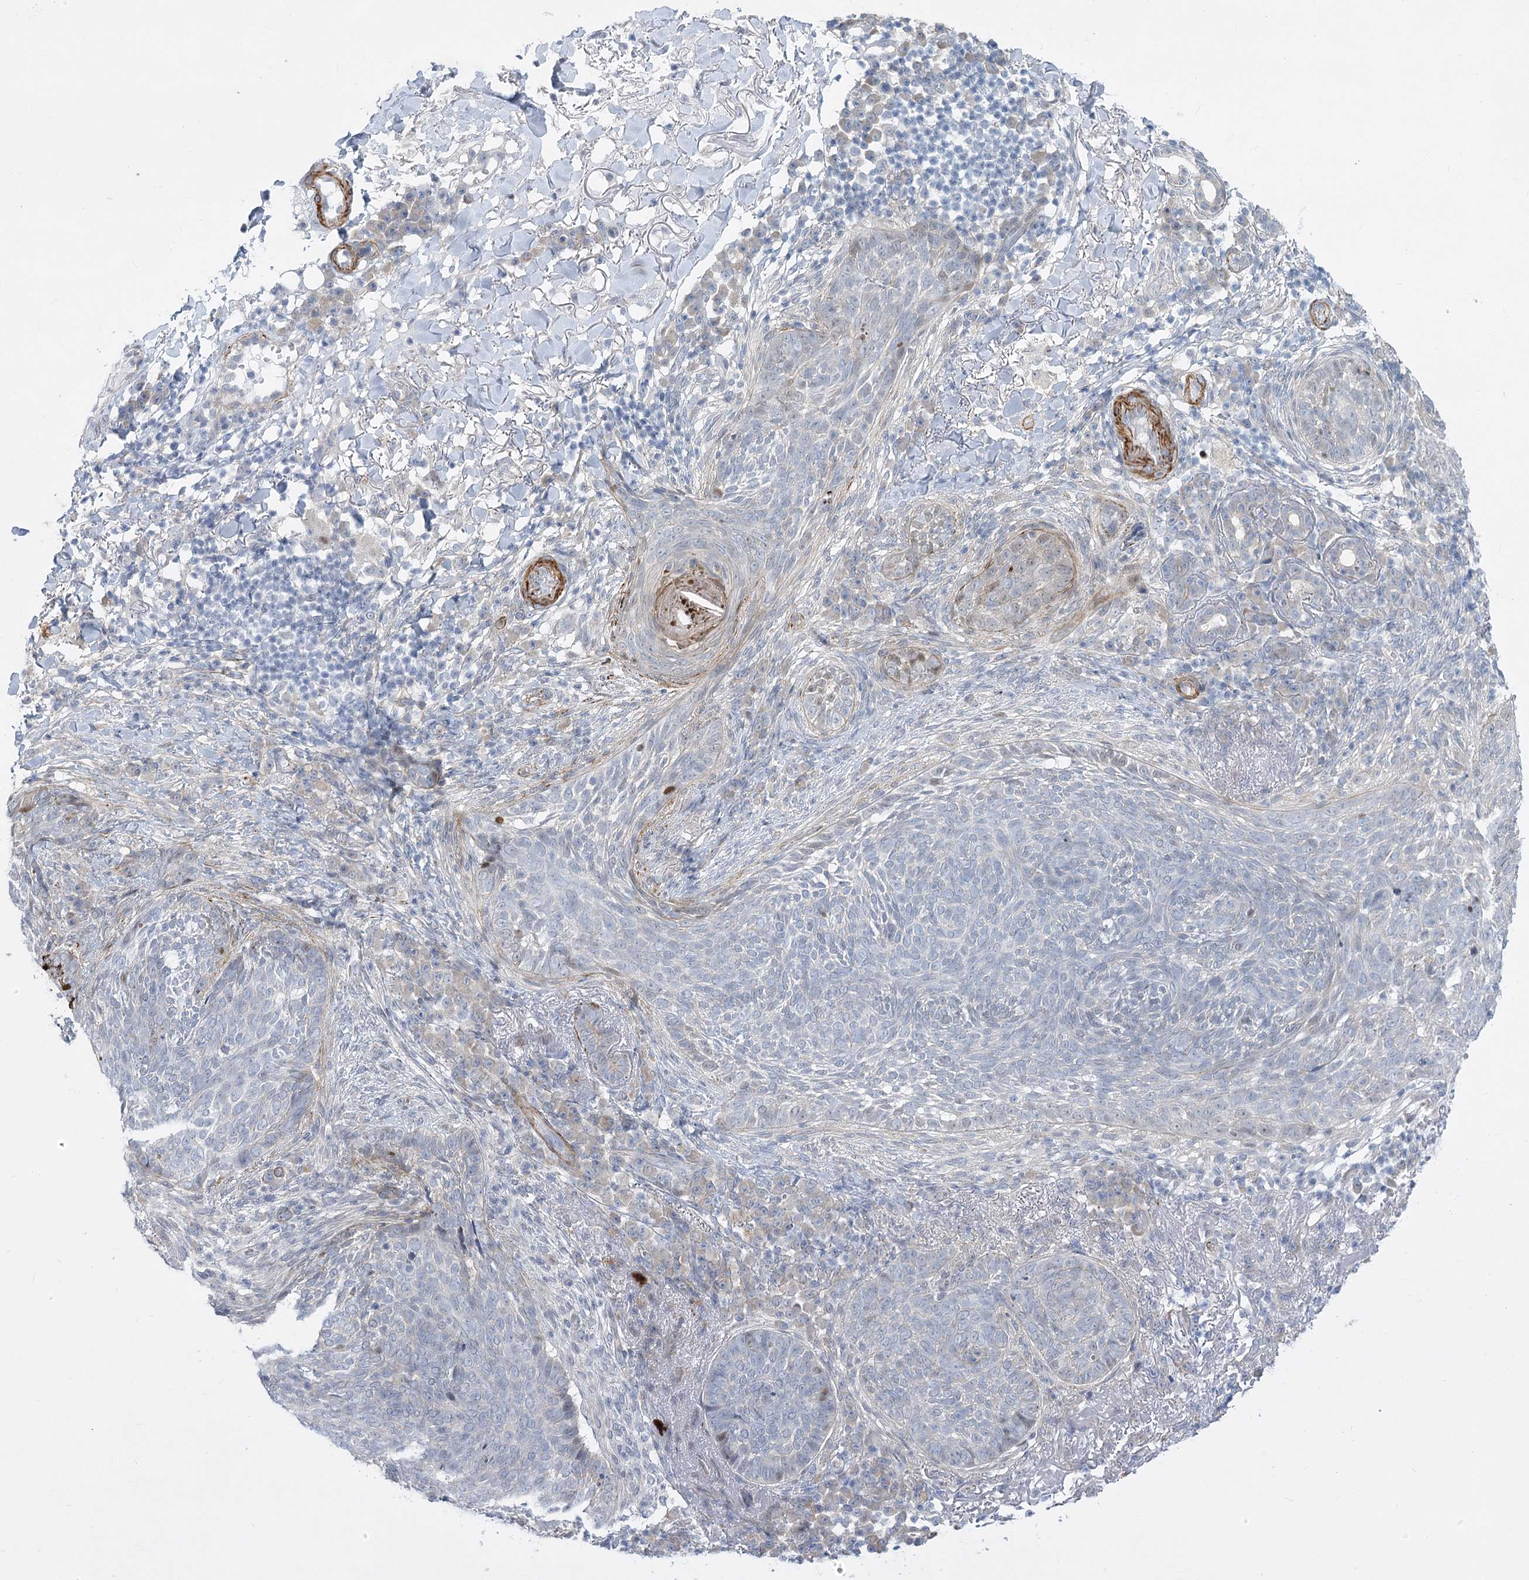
{"staining": {"intensity": "negative", "quantity": "none", "location": "none"}, "tissue": "skin cancer", "cell_type": "Tumor cells", "image_type": "cancer", "snomed": [{"axis": "morphology", "description": "Basal cell carcinoma"}, {"axis": "topography", "description": "Skin"}], "caption": "Tumor cells are negative for protein expression in human skin cancer.", "gene": "ARSI", "patient": {"sex": "male", "age": 85}}